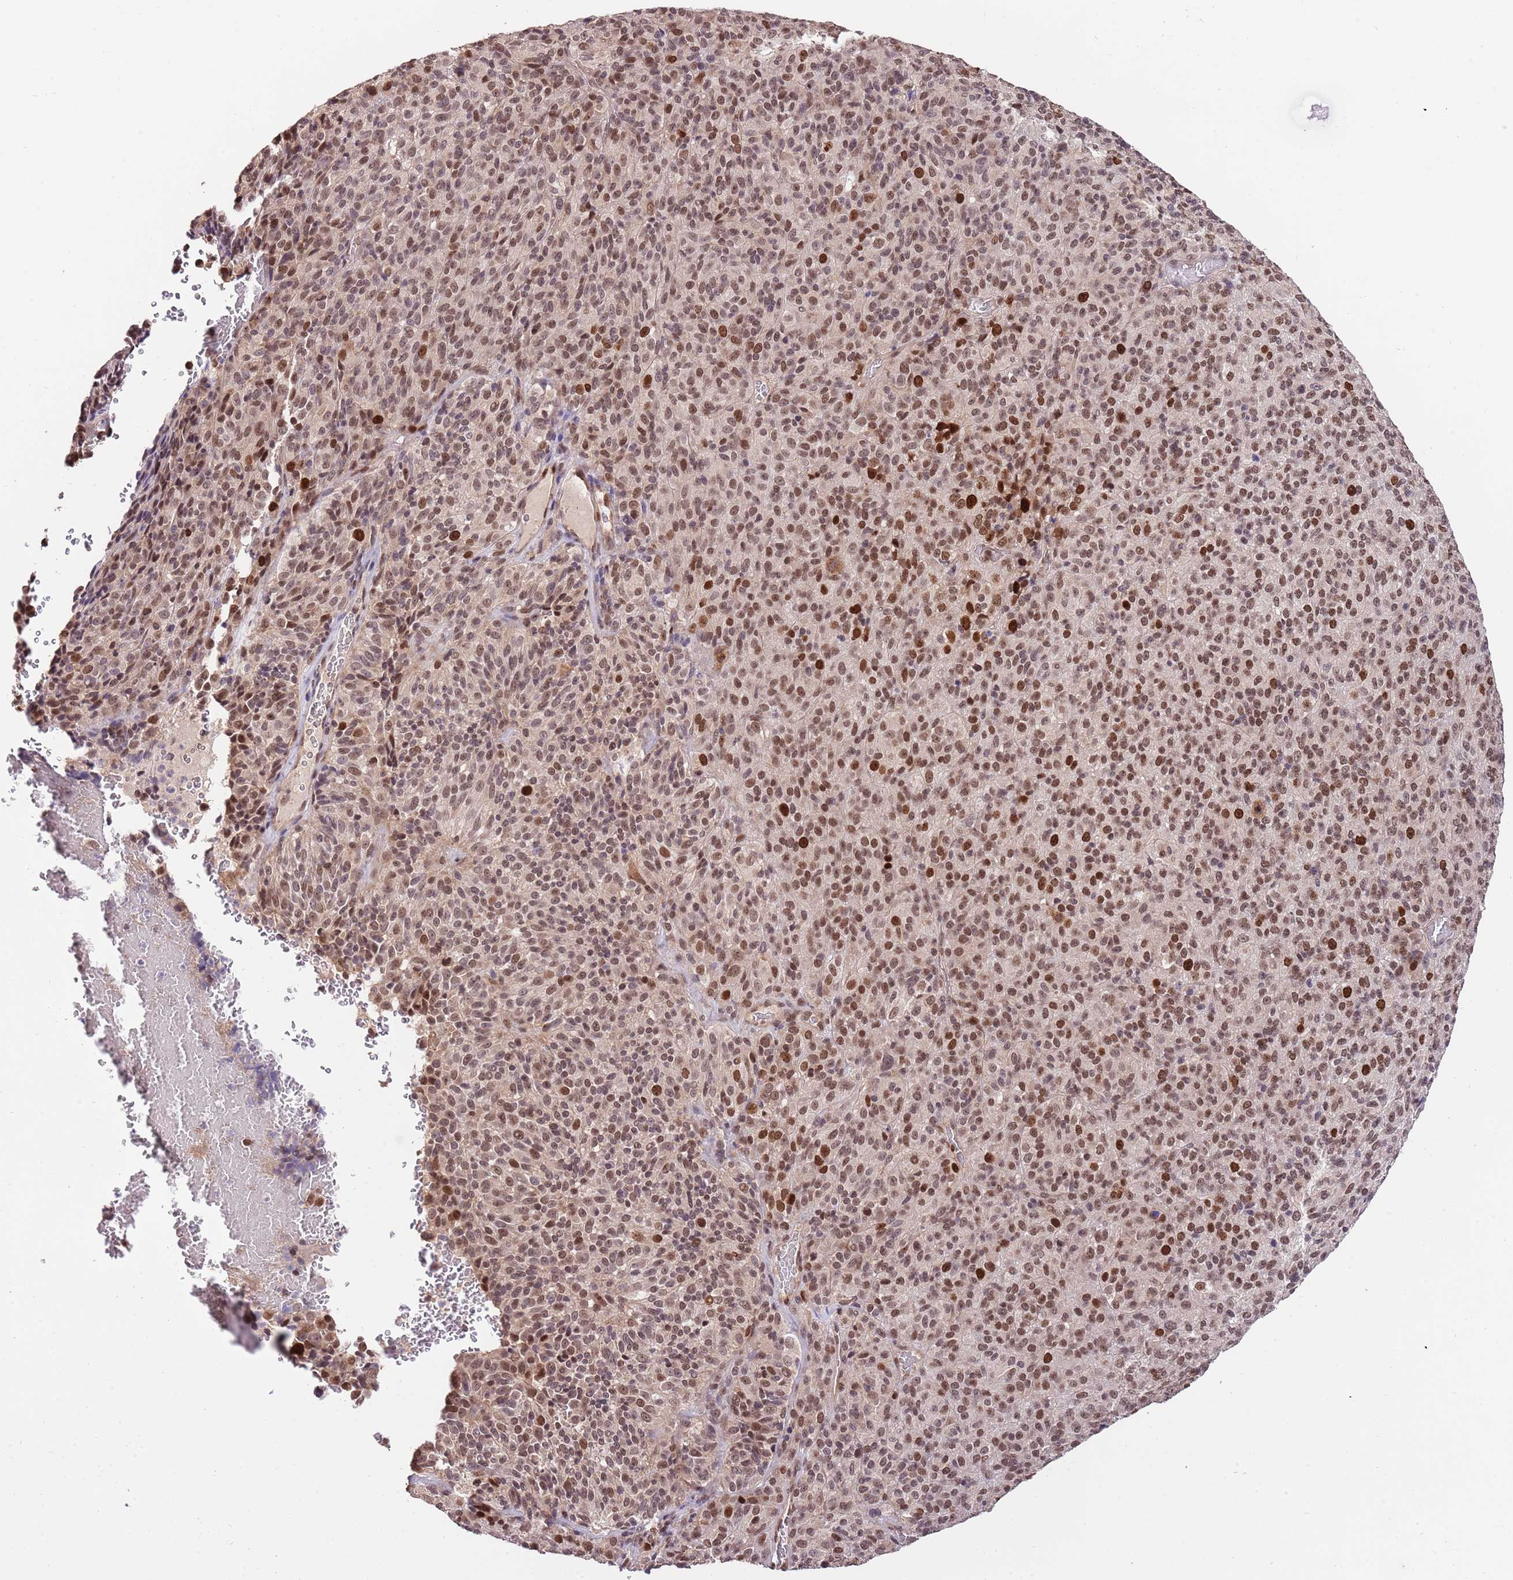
{"staining": {"intensity": "strong", "quantity": ">75%", "location": "nuclear"}, "tissue": "melanoma", "cell_type": "Tumor cells", "image_type": "cancer", "snomed": [{"axis": "morphology", "description": "Malignant melanoma, Metastatic site"}, {"axis": "topography", "description": "Brain"}], "caption": "Immunohistochemistry (IHC) photomicrograph of neoplastic tissue: malignant melanoma (metastatic site) stained using IHC shows high levels of strong protein expression localized specifically in the nuclear of tumor cells, appearing as a nuclear brown color.", "gene": "RIF1", "patient": {"sex": "female", "age": 56}}